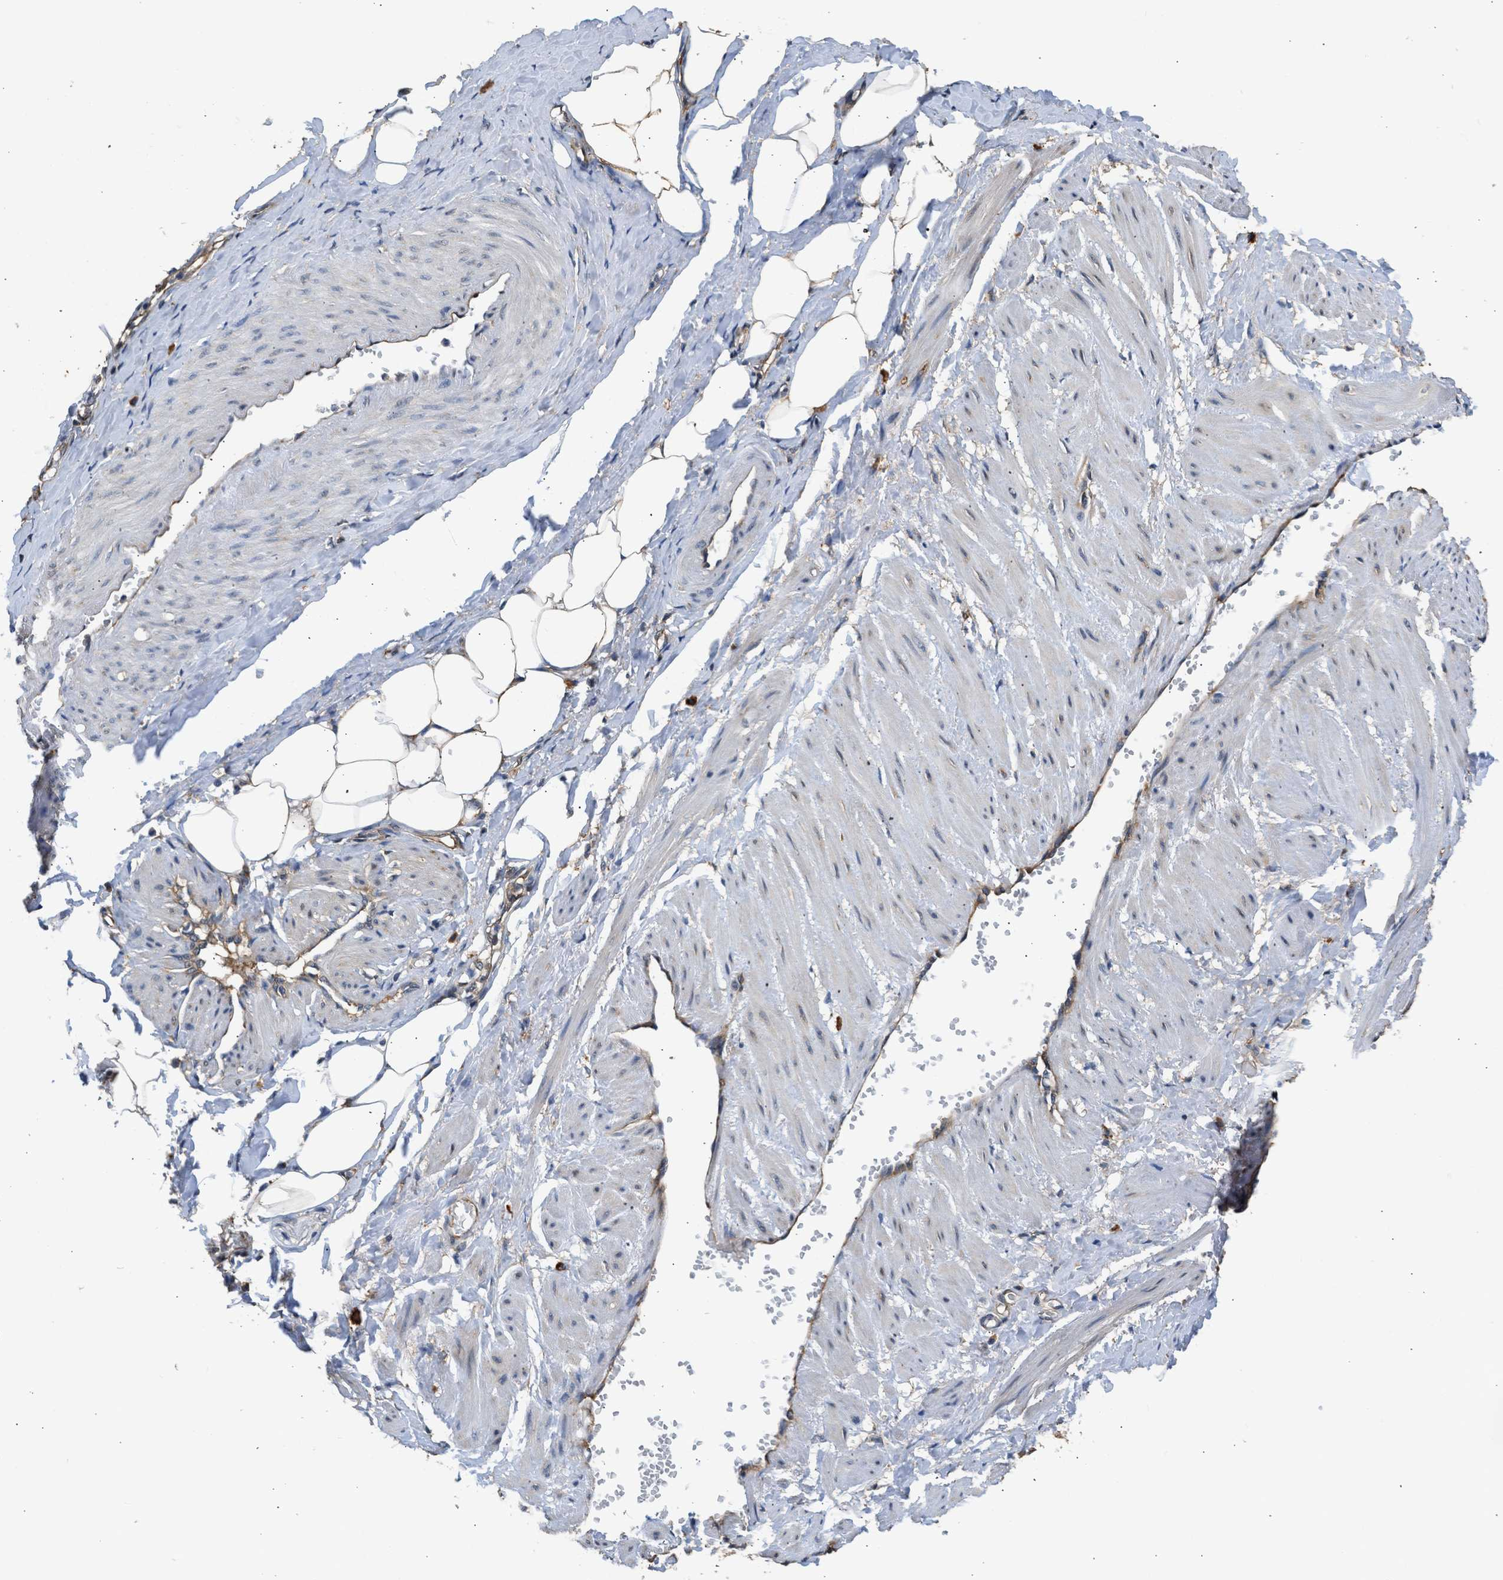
{"staining": {"intensity": "moderate", "quantity": ">75%", "location": "cytoplasmic/membranous"}, "tissue": "adipose tissue", "cell_type": "Adipocytes", "image_type": "normal", "snomed": [{"axis": "morphology", "description": "Normal tissue, NOS"}, {"axis": "topography", "description": "Soft tissue"}, {"axis": "topography", "description": "Vascular tissue"}], "caption": "Adipocytes exhibit medium levels of moderate cytoplasmic/membranous staining in approximately >75% of cells in unremarkable human adipose tissue.", "gene": "SLC36A4", "patient": {"sex": "female", "age": 35}}